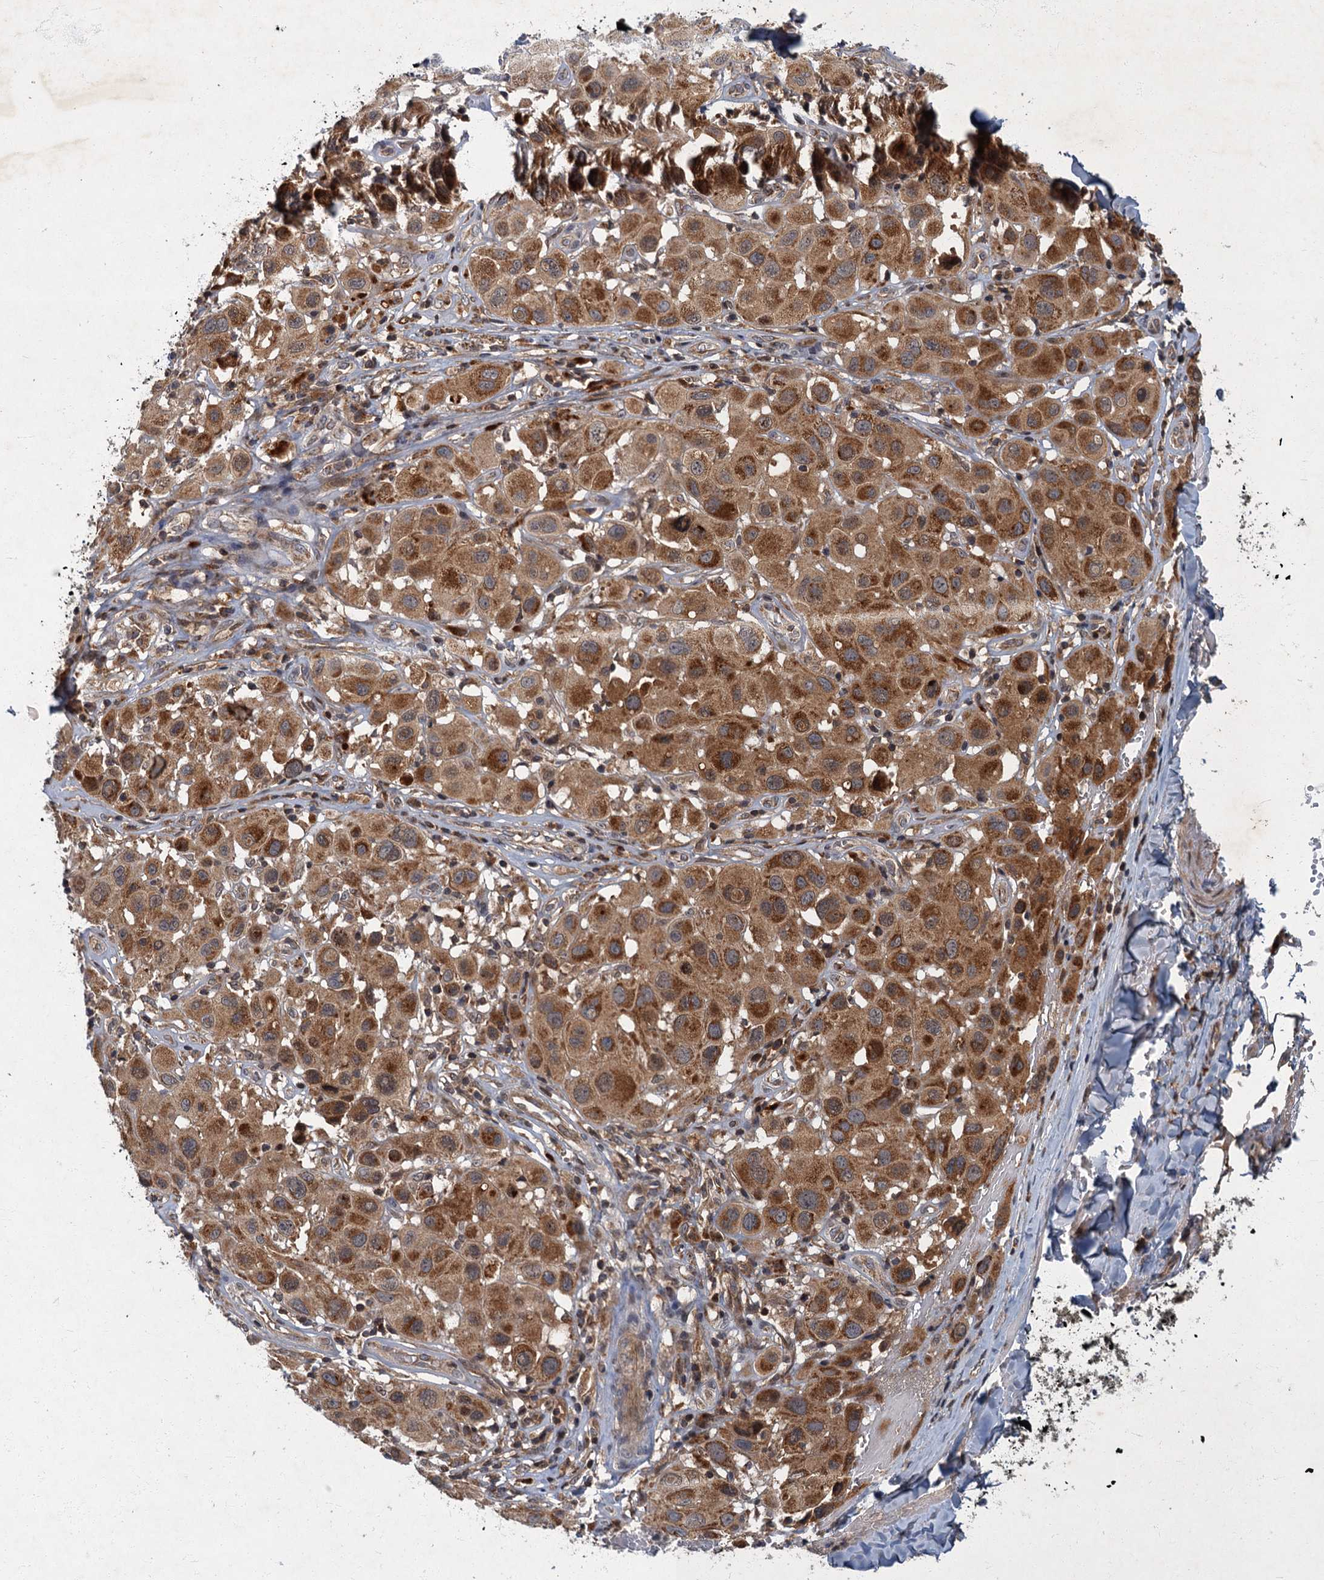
{"staining": {"intensity": "moderate", "quantity": ">75%", "location": "cytoplasmic/membranous"}, "tissue": "melanoma", "cell_type": "Tumor cells", "image_type": "cancer", "snomed": [{"axis": "morphology", "description": "Malignant melanoma, Metastatic site"}, {"axis": "topography", "description": "Skin"}], "caption": "A brown stain labels moderate cytoplasmic/membranous staining of a protein in human malignant melanoma (metastatic site) tumor cells.", "gene": "SLC11A2", "patient": {"sex": "male", "age": 41}}